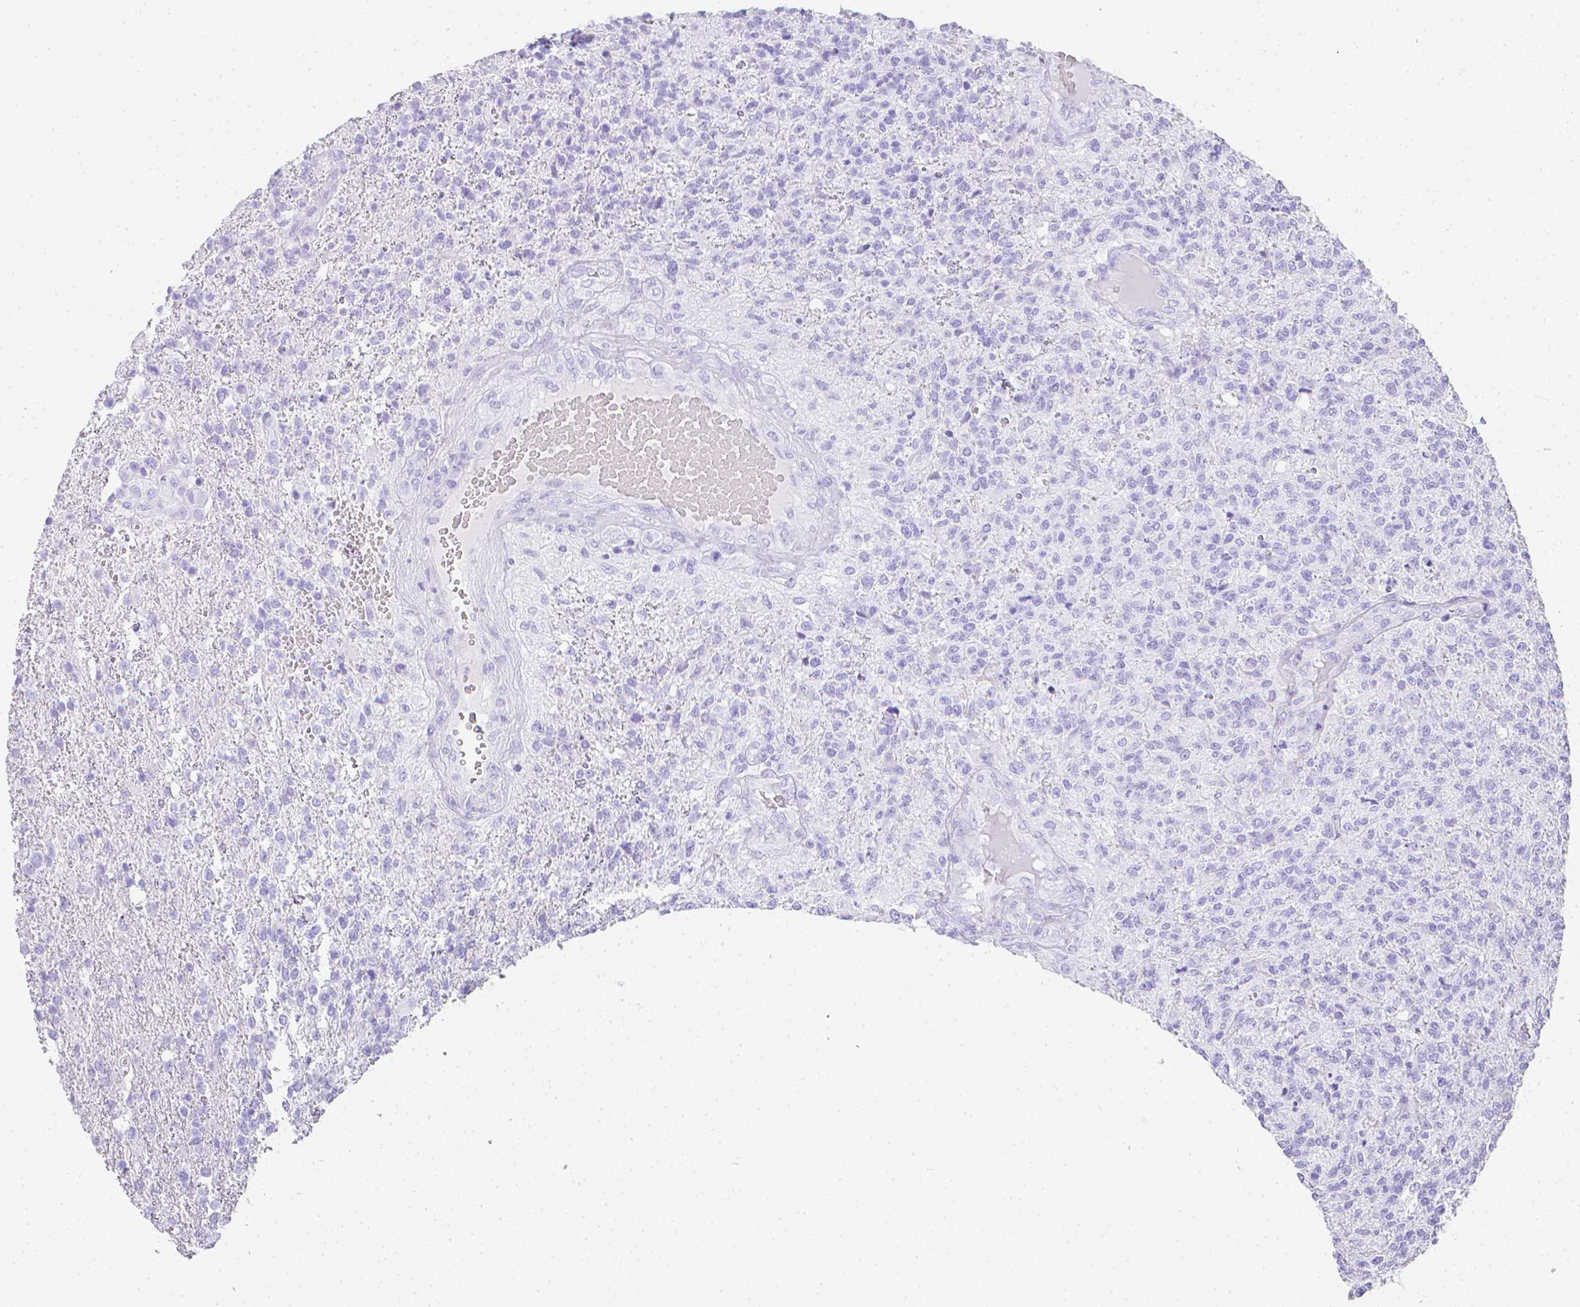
{"staining": {"intensity": "negative", "quantity": "none", "location": "none"}, "tissue": "glioma", "cell_type": "Tumor cells", "image_type": "cancer", "snomed": [{"axis": "morphology", "description": "Glioma, malignant, High grade"}, {"axis": "topography", "description": "Brain"}], "caption": "Tumor cells show no significant expression in glioma.", "gene": "LGALS4", "patient": {"sex": "male", "age": 56}}